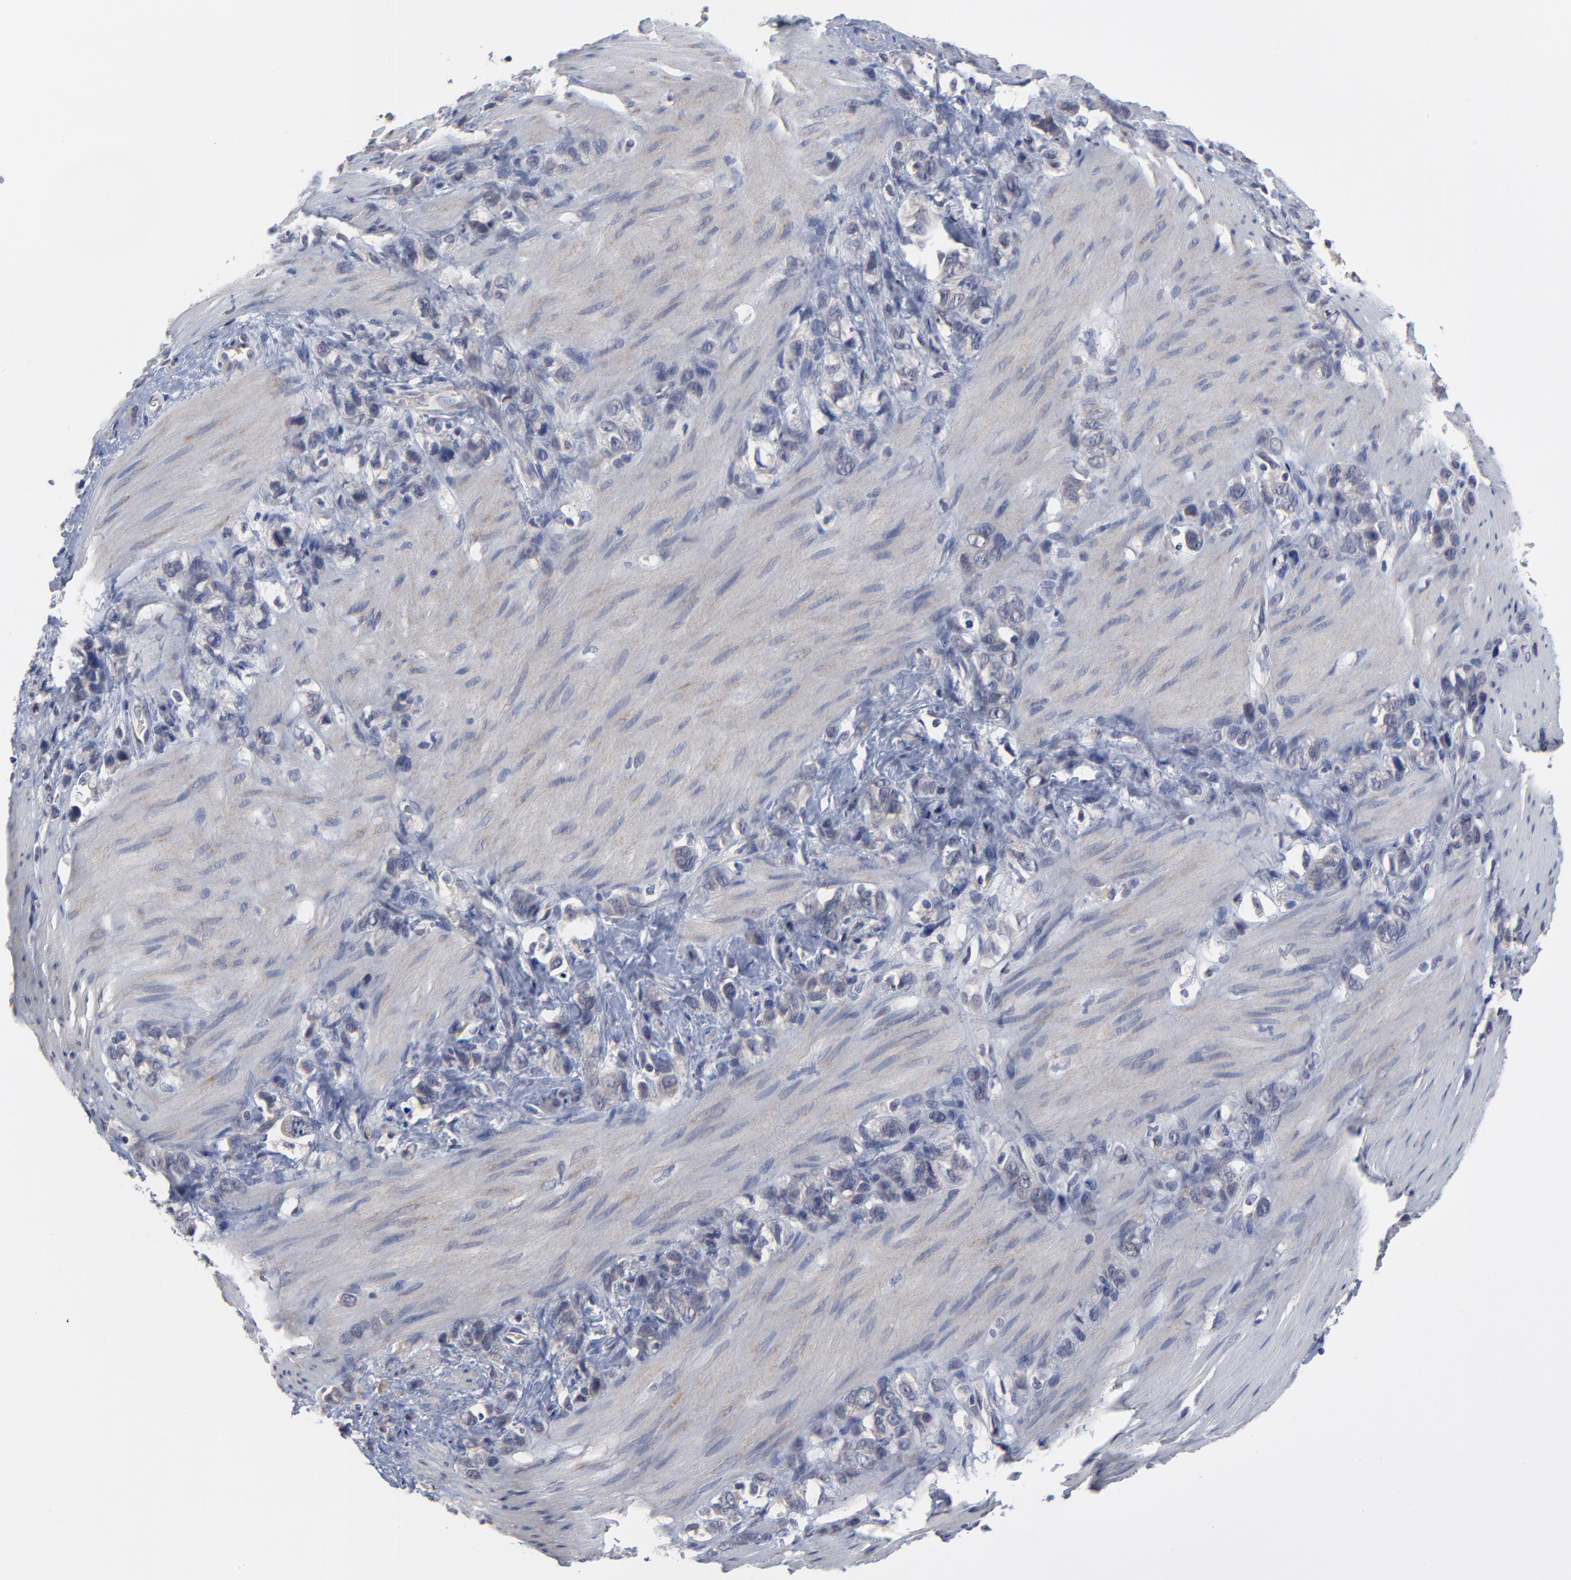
{"staining": {"intensity": "negative", "quantity": "none", "location": "none"}, "tissue": "stomach cancer", "cell_type": "Tumor cells", "image_type": "cancer", "snomed": [{"axis": "morphology", "description": "Normal tissue, NOS"}, {"axis": "morphology", "description": "Adenocarcinoma, NOS"}, {"axis": "morphology", "description": "Adenocarcinoma, High grade"}, {"axis": "topography", "description": "Stomach, upper"}, {"axis": "topography", "description": "Stomach"}], "caption": "There is no significant expression in tumor cells of stomach cancer (adenocarcinoma (high-grade)). (Brightfield microscopy of DAB IHC at high magnification).", "gene": "MAGEA10", "patient": {"sex": "female", "age": 65}}